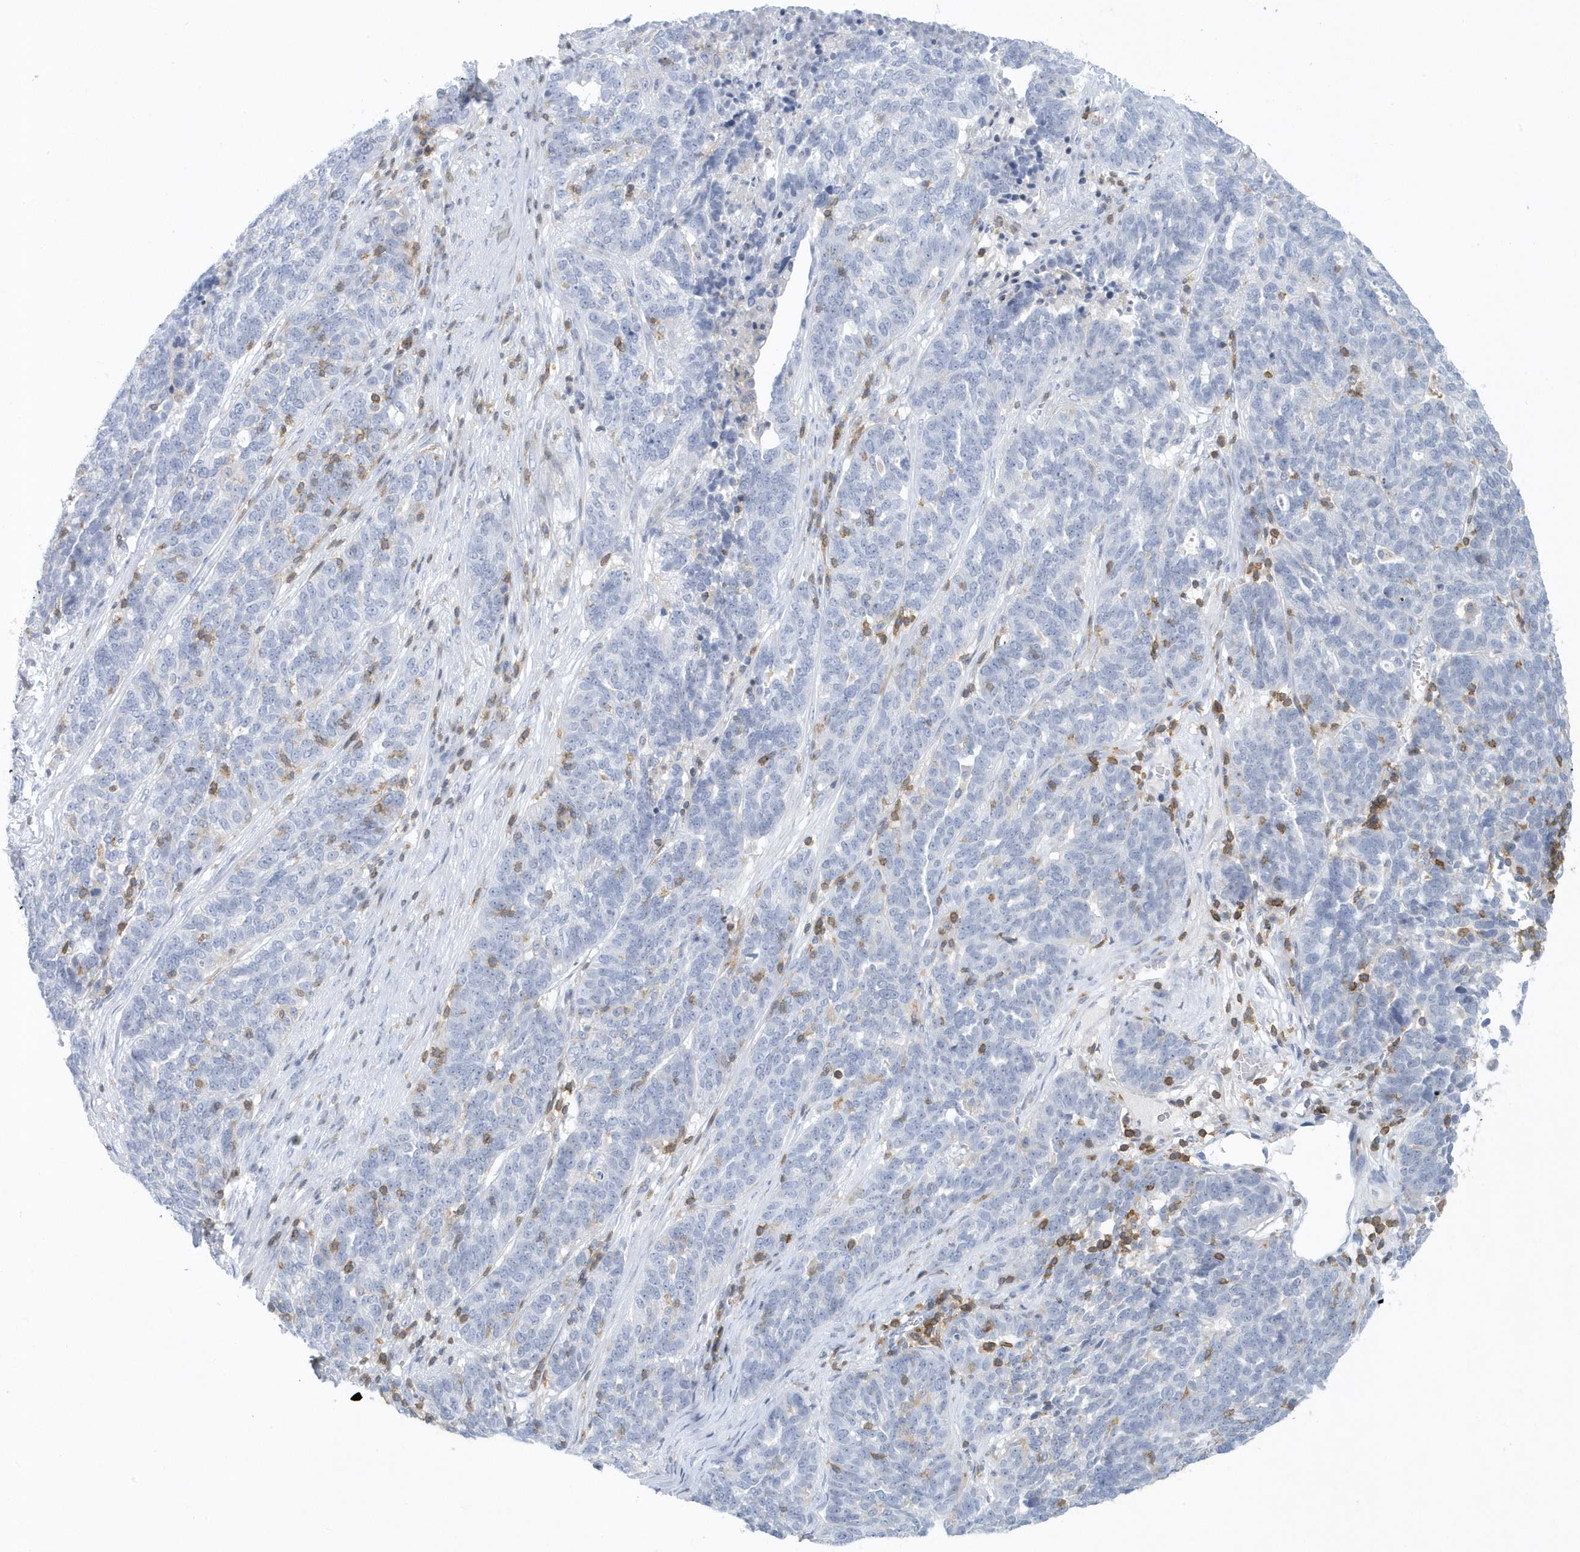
{"staining": {"intensity": "negative", "quantity": "none", "location": "none"}, "tissue": "ovarian cancer", "cell_type": "Tumor cells", "image_type": "cancer", "snomed": [{"axis": "morphology", "description": "Cystadenocarcinoma, serous, NOS"}, {"axis": "topography", "description": "Ovary"}], "caption": "DAB immunohistochemical staining of human serous cystadenocarcinoma (ovarian) shows no significant positivity in tumor cells.", "gene": "PSD4", "patient": {"sex": "female", "age": 59}}